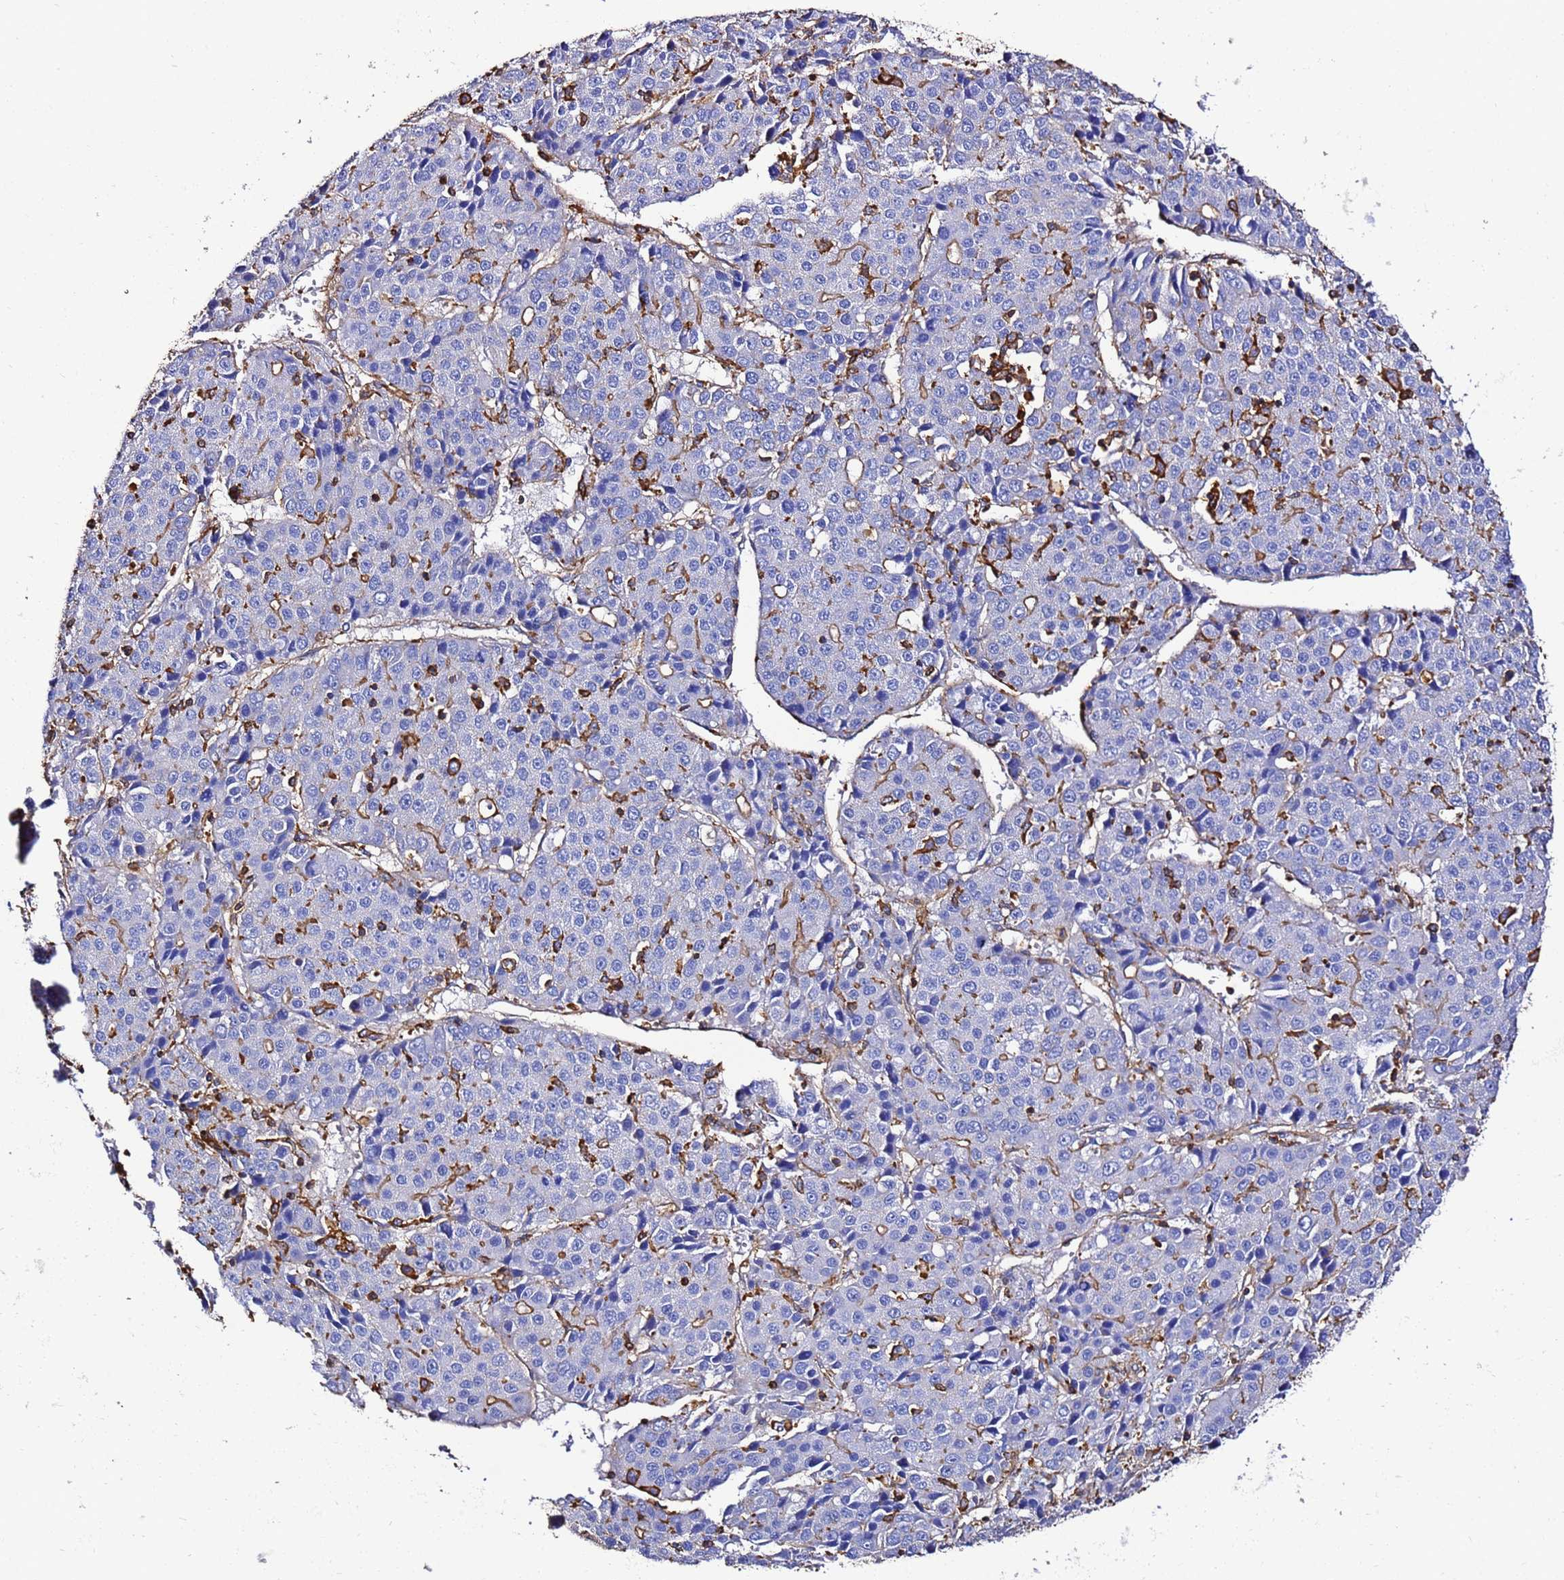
{"staining": {"intensity": "negative", "quantity": "none", "location": "none"}, "tissue": "liver cancer", "cell_type": "Tumor cells", "image_type": "cancer", "snomed": [{"axis": "morphology", "description": "Carcinoma, Hepatocellular, NOS"}, {"axis": "topography", "description": "Liver"}], "caption": "IHC micrograph of human liver hepatocellular carcinoma stained for a protein (brown), which displays no staining in tumor cells.", "gene": "ACTB", "patient": {"sex": "male", "age": 55}}